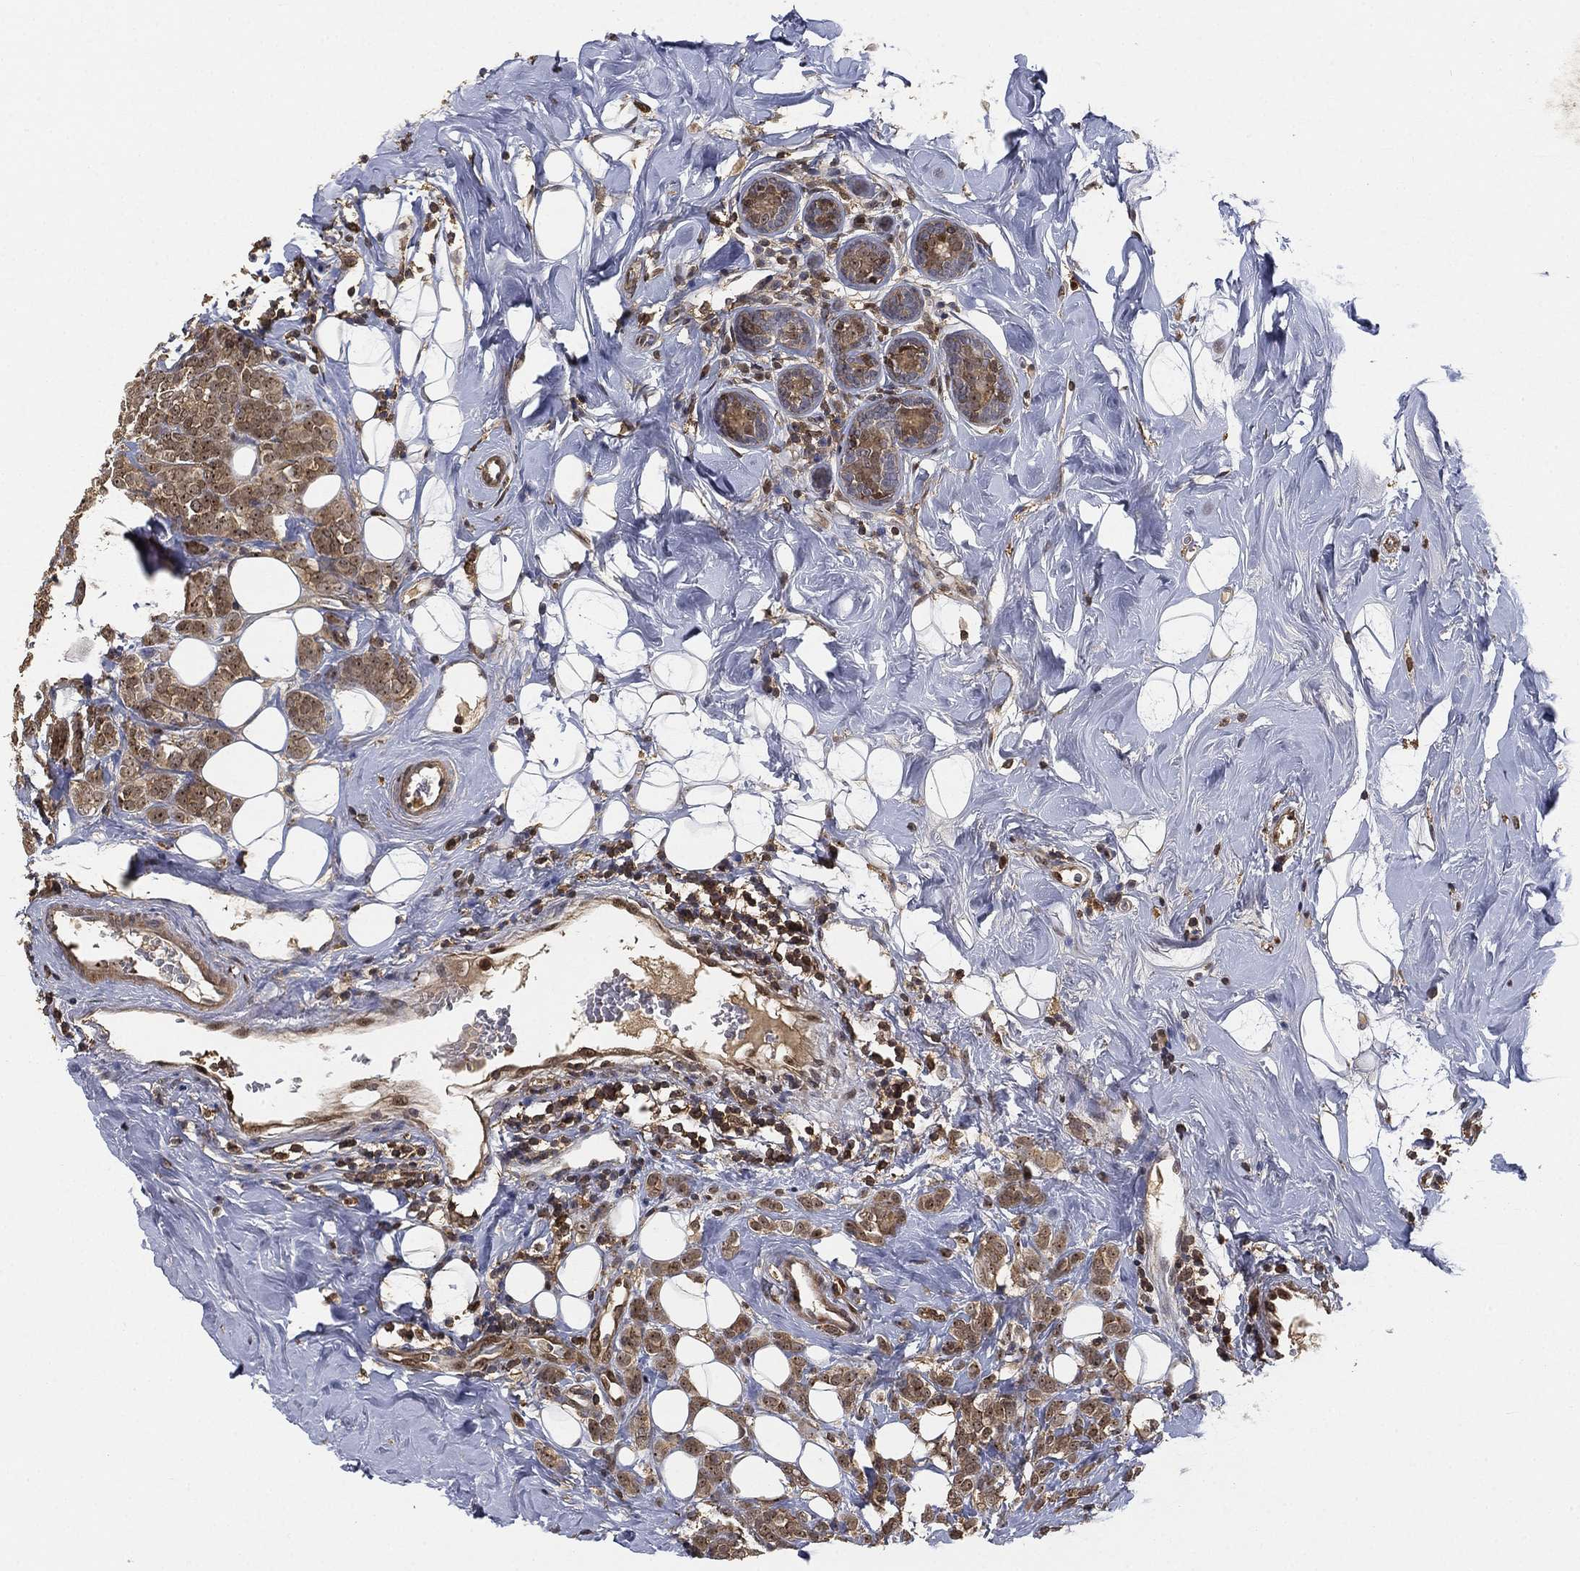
{"staining": {"intensity": "moderate", "quantity": ">75%", "location": "cytoplasmic/membranous"}, "tissue": "breast cancer", "cell_type": "Tumor cells", "image_type": "cancer", "snomed": [{"axis": "morphology", "description": "Lobular carcinoma"}, {"axis": "topography", "description": "Breast"}], "caption": "The immunohistochemical stain labels moderate cytoplasmic/membranous staining in tumor cells of breast cancer tissue.", "gene": "CRYL1", "patient": {"sex": "female", "age": 49}}